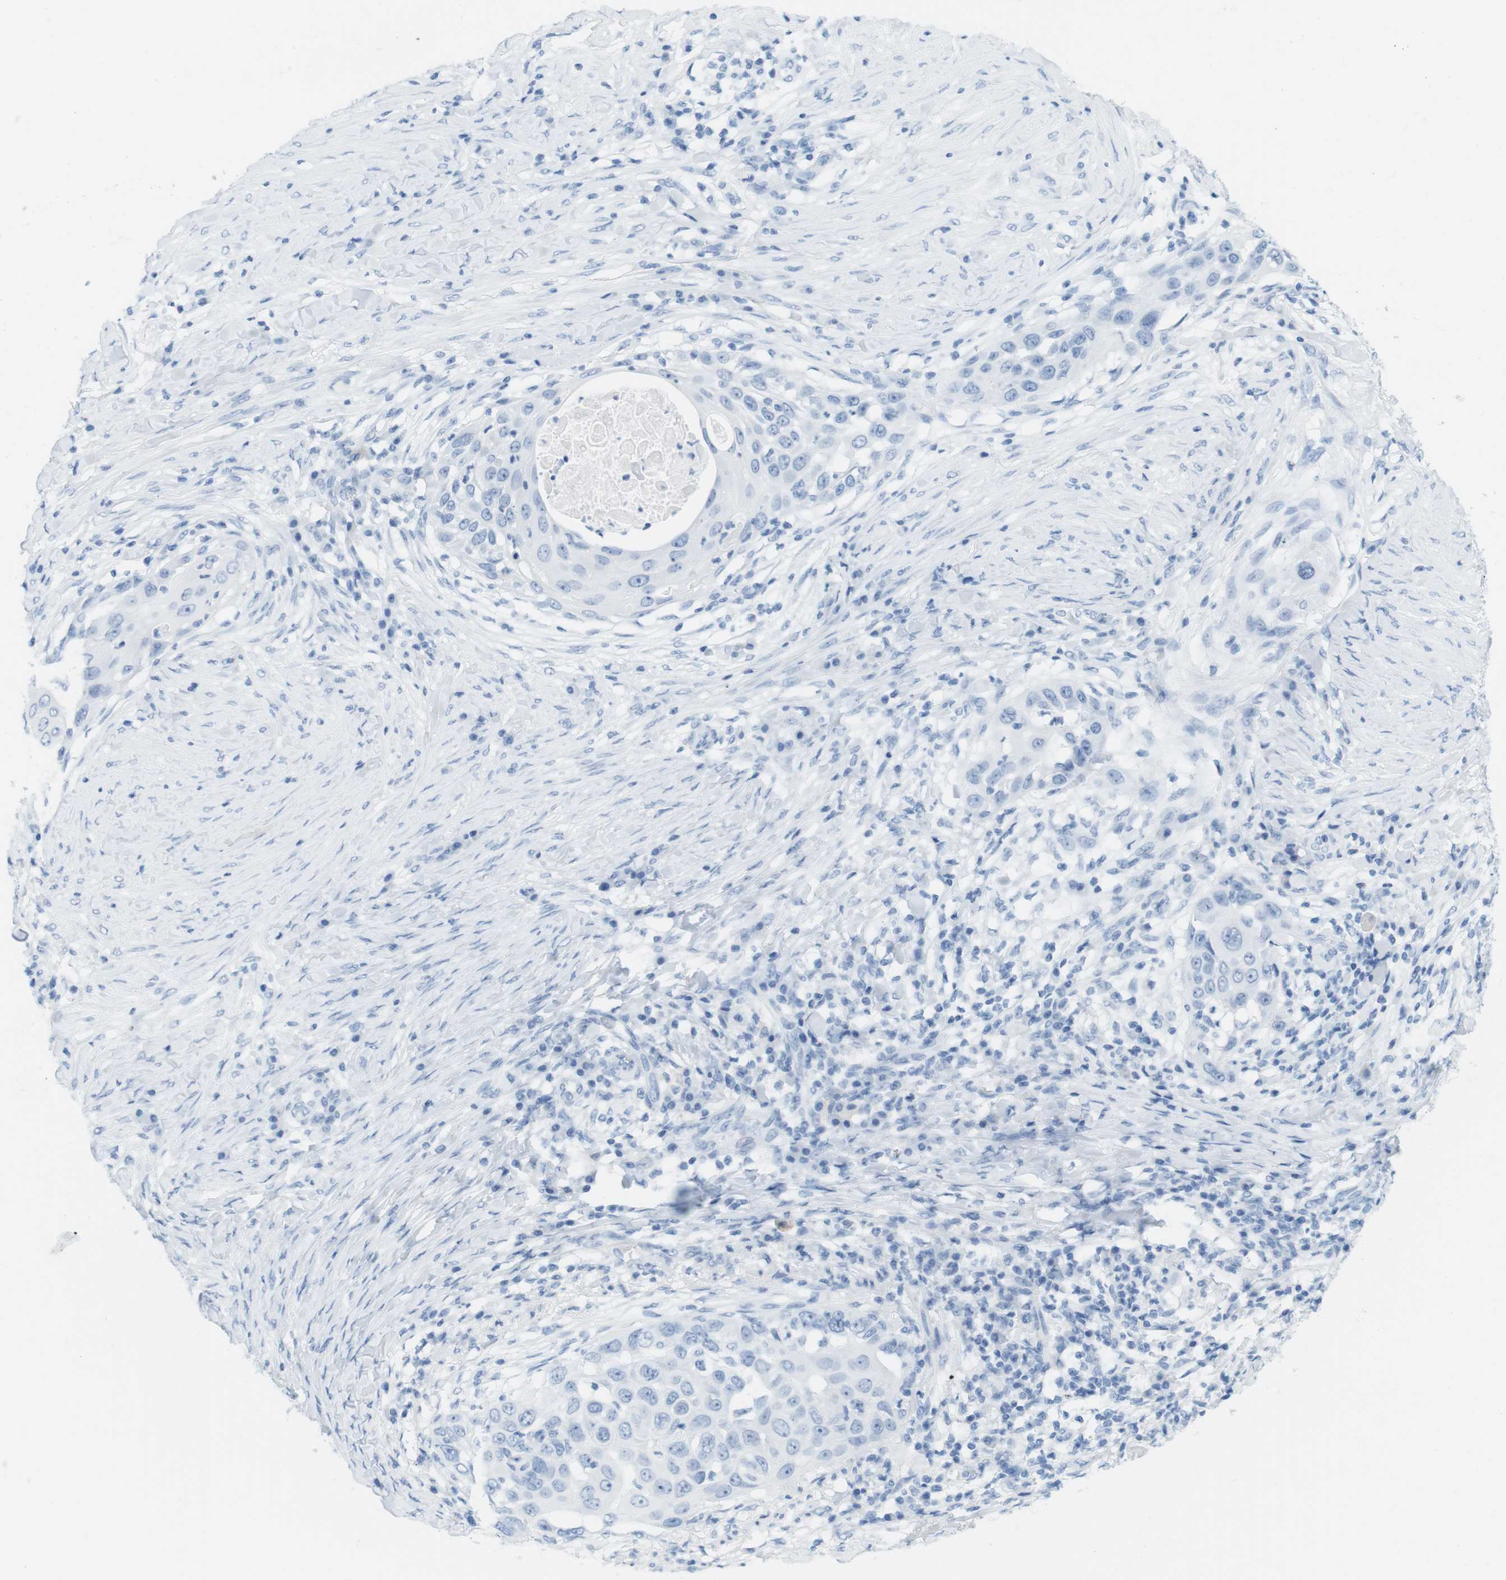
{"staining": {"intensity": "negative", "quantity": "none", "location": "none"}, "tissue": "skin cancer", "cell_type": "Tumor cells", "image_type": "cancer", "snomed": [{"axis": "morphology", "description": "Squamous cell carcinoma, NOS"}, {"axis": "topography", "description": "Skin"}], "caption": "A photomicrograph of human skin squamous cell carcinoma is negative for staining in tumor cells.", "gene": "TNNT2", "patient": {"sex": "female", "age": 44}}